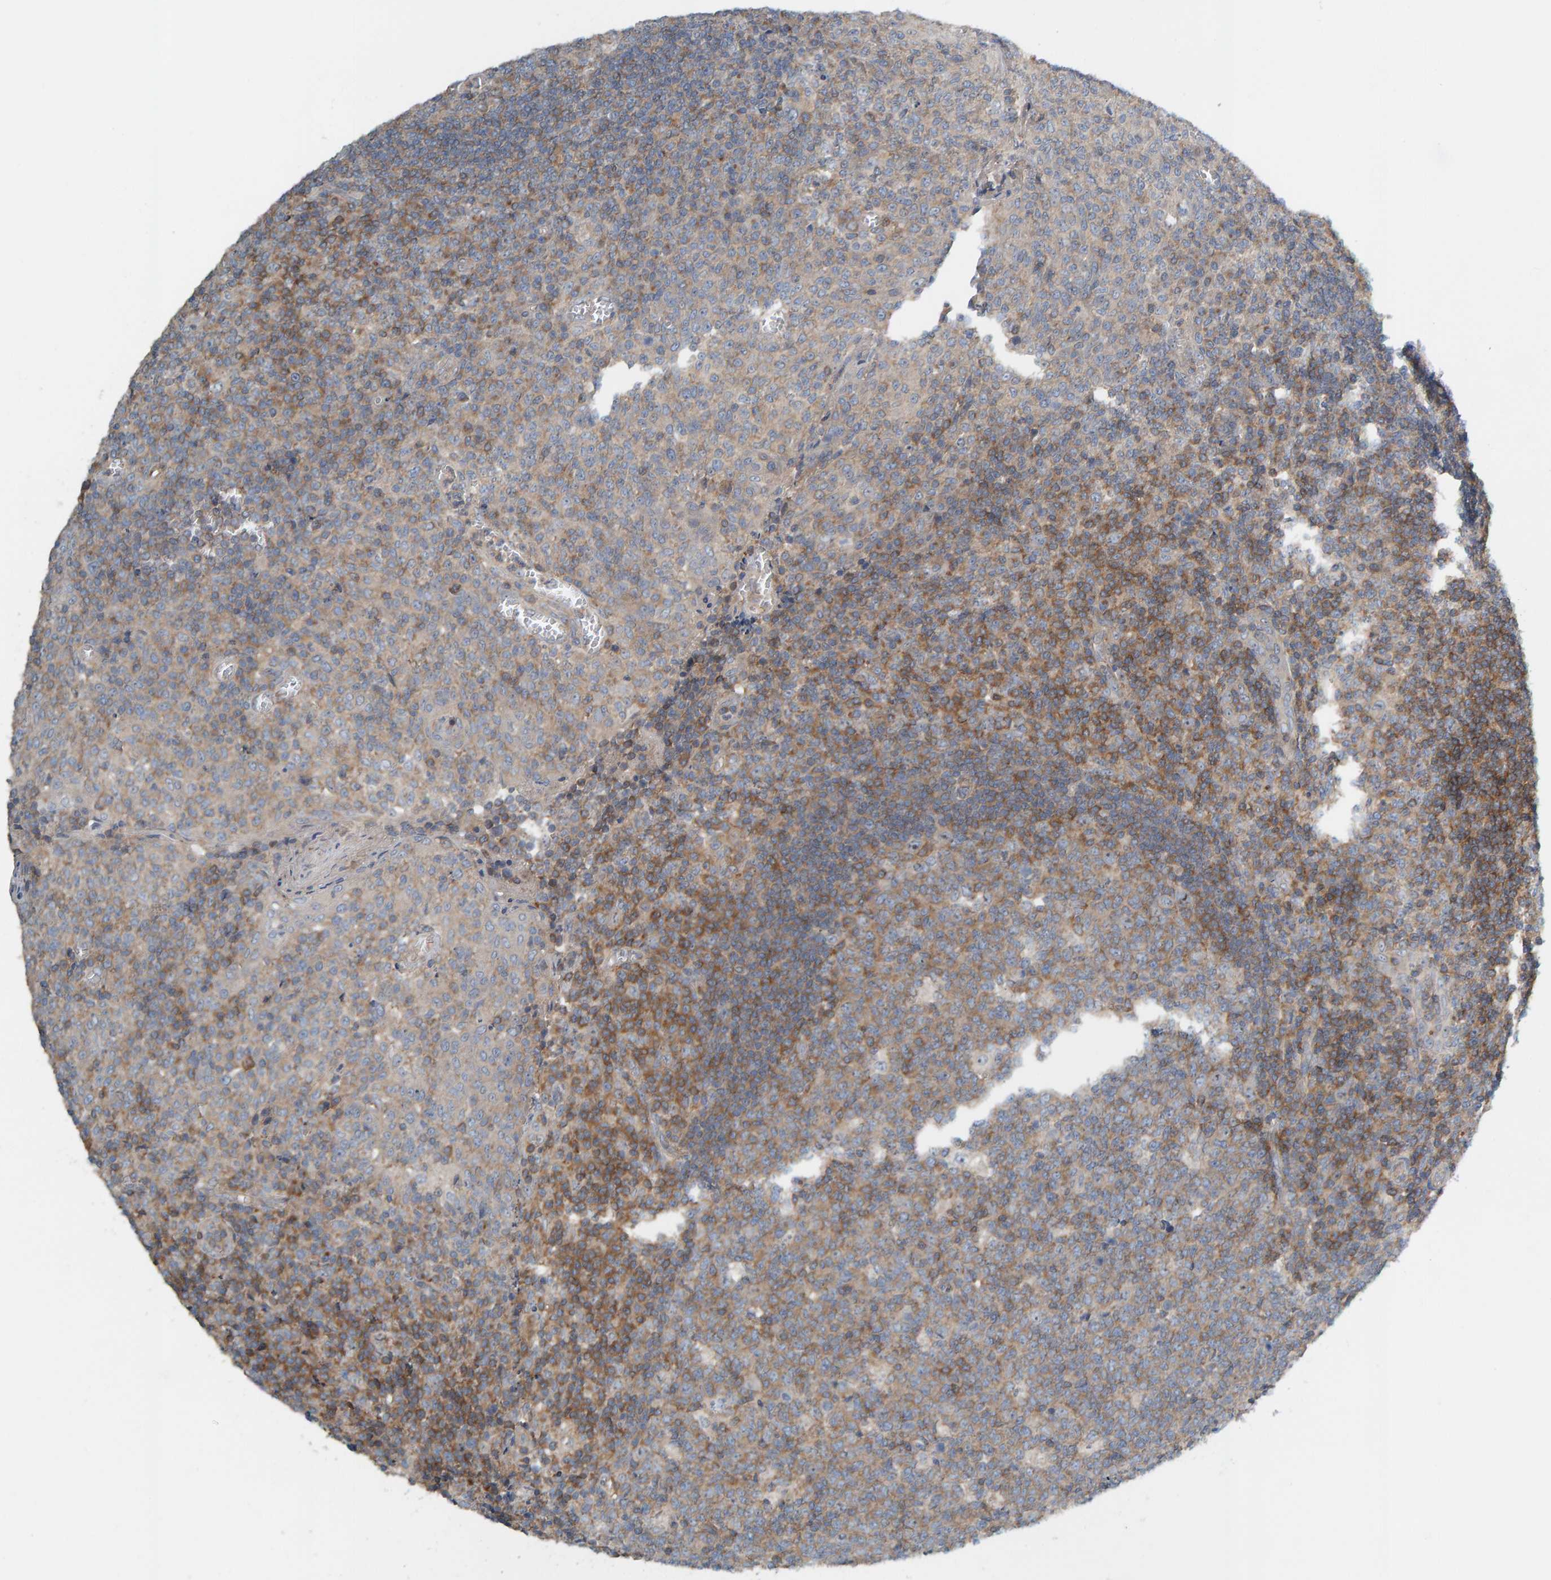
{"staining": {"intensity": "moderate", "quantity": "25%-75%", "location": "cytoplasmic/membranous"}, "tissue": "tonsil", "cell_type": "Germinal center cells", "image_type": "normal", "snomed": [{"axis": "morphology", "description": "Normal tissue, NOS"}, {"axis": "topography", "description": "Tonsil"}], "caption": "Immunohistochemistry image of normal human tonsil stained for a protein (brown), which demonstrates medium levels of moderate cytoplasmic/membranous expression in approximately 25%-75% of germinal center cells.", "gene": "CCM2", "patient": {"sex": "female", "age": 19}}